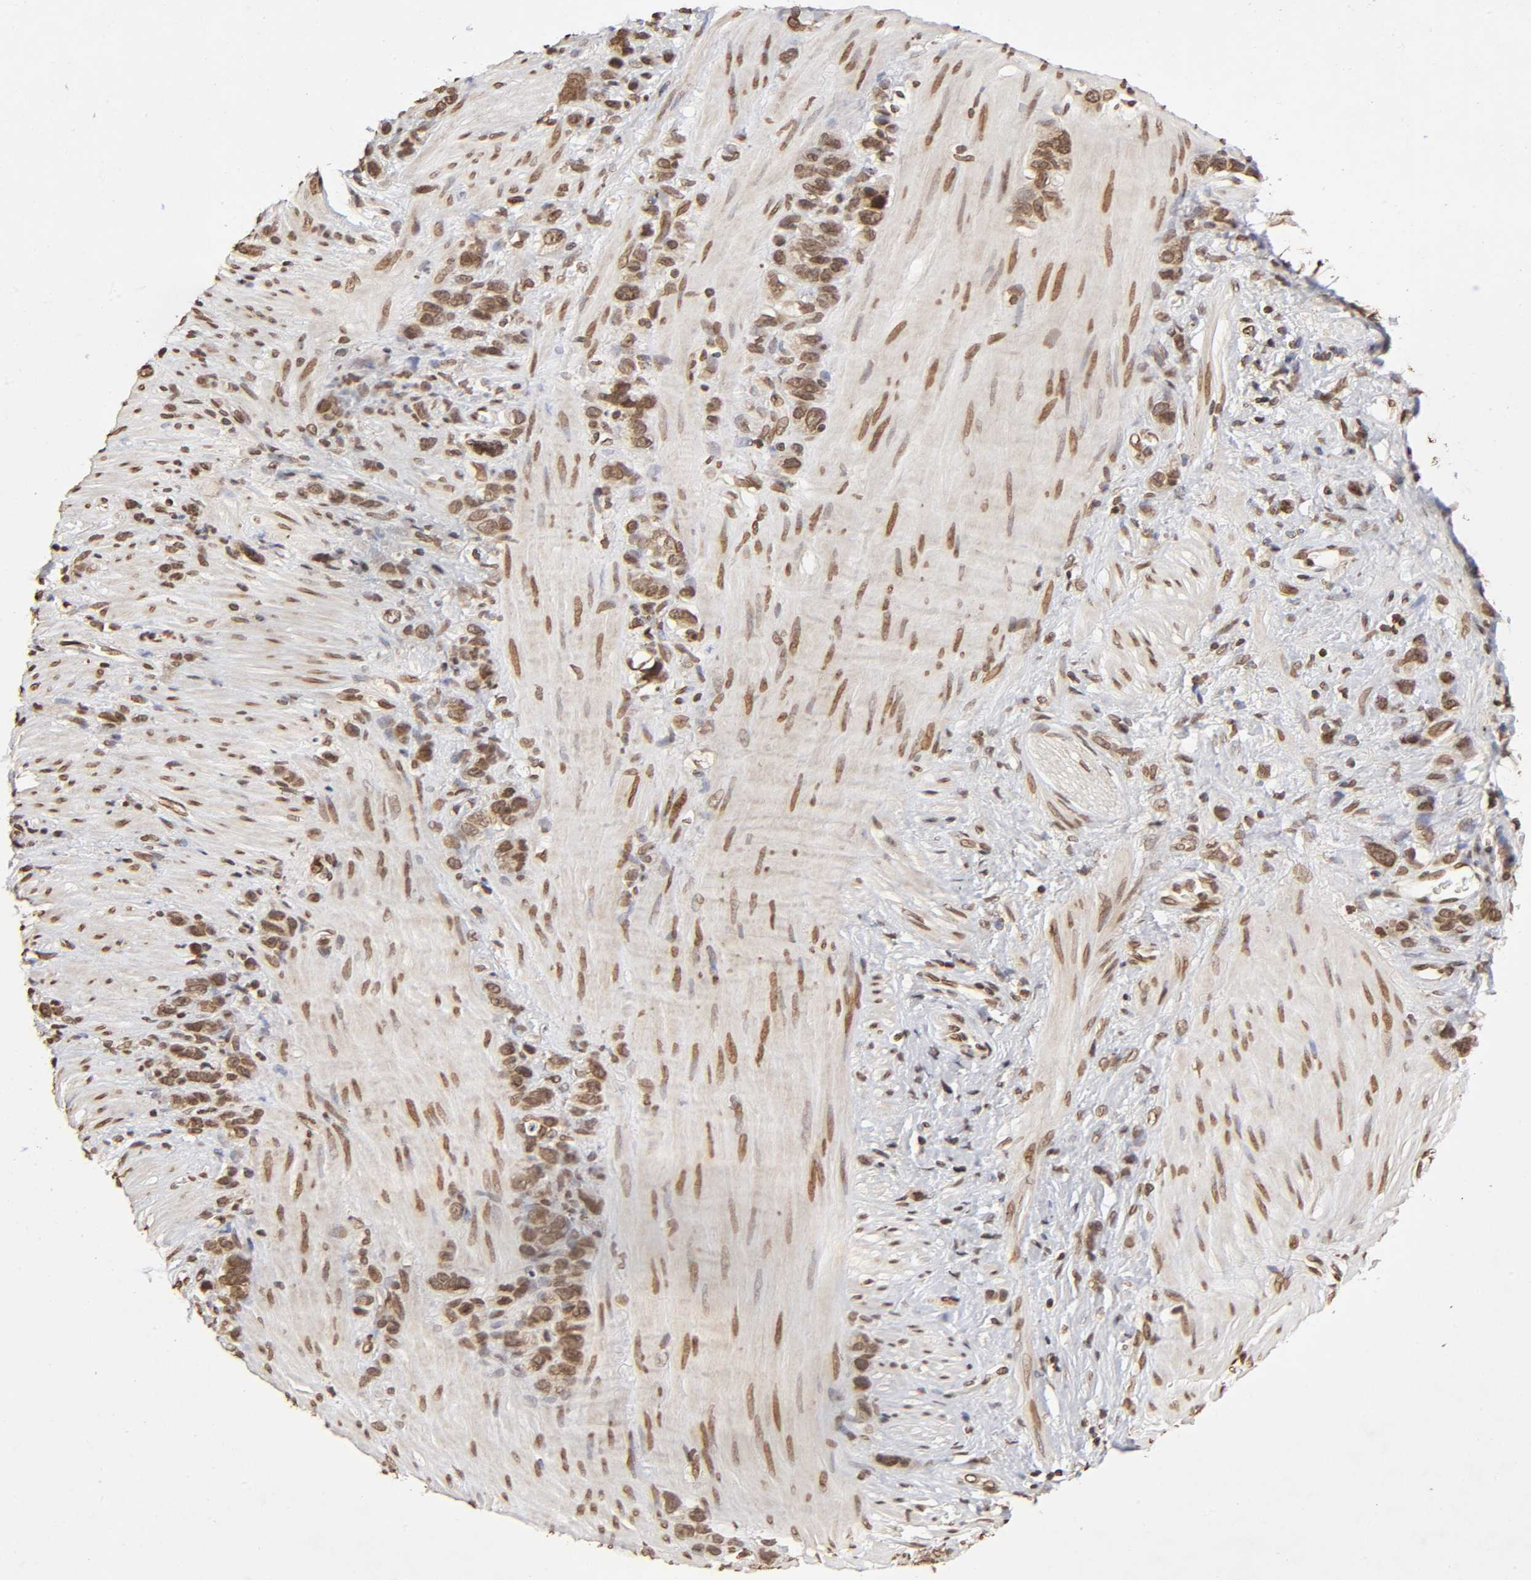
{"staining": {"intensity": "weak", "quantity": ">75%", "location": "cytoplasmic/membranous,nuclear"}, "tissue": "stomach cancer", "cell_type": "Tumor cells", "image_type": "cancer", "snomed": [{"axis": "morphology", "description": "Normal tissue, NOS"}, {"axis": "morphology", "description": "Adenocarcinoma, NOS"}, {"axis": "morphology", "description": "Adenocarcinoma, High grade"}, {"axis": "topography", "description": "Stomach, upper"}, {"axis": "topography", "description": "Stomach"}], "caption": "Protein staining displays weak cytoplasmic/membranous and nuclear staining in about >75% of tumor cells in stomach cancer (adenocarcinoma).", "gene": "MLLT6", "patient": {"sex": "female", "age": 65}}